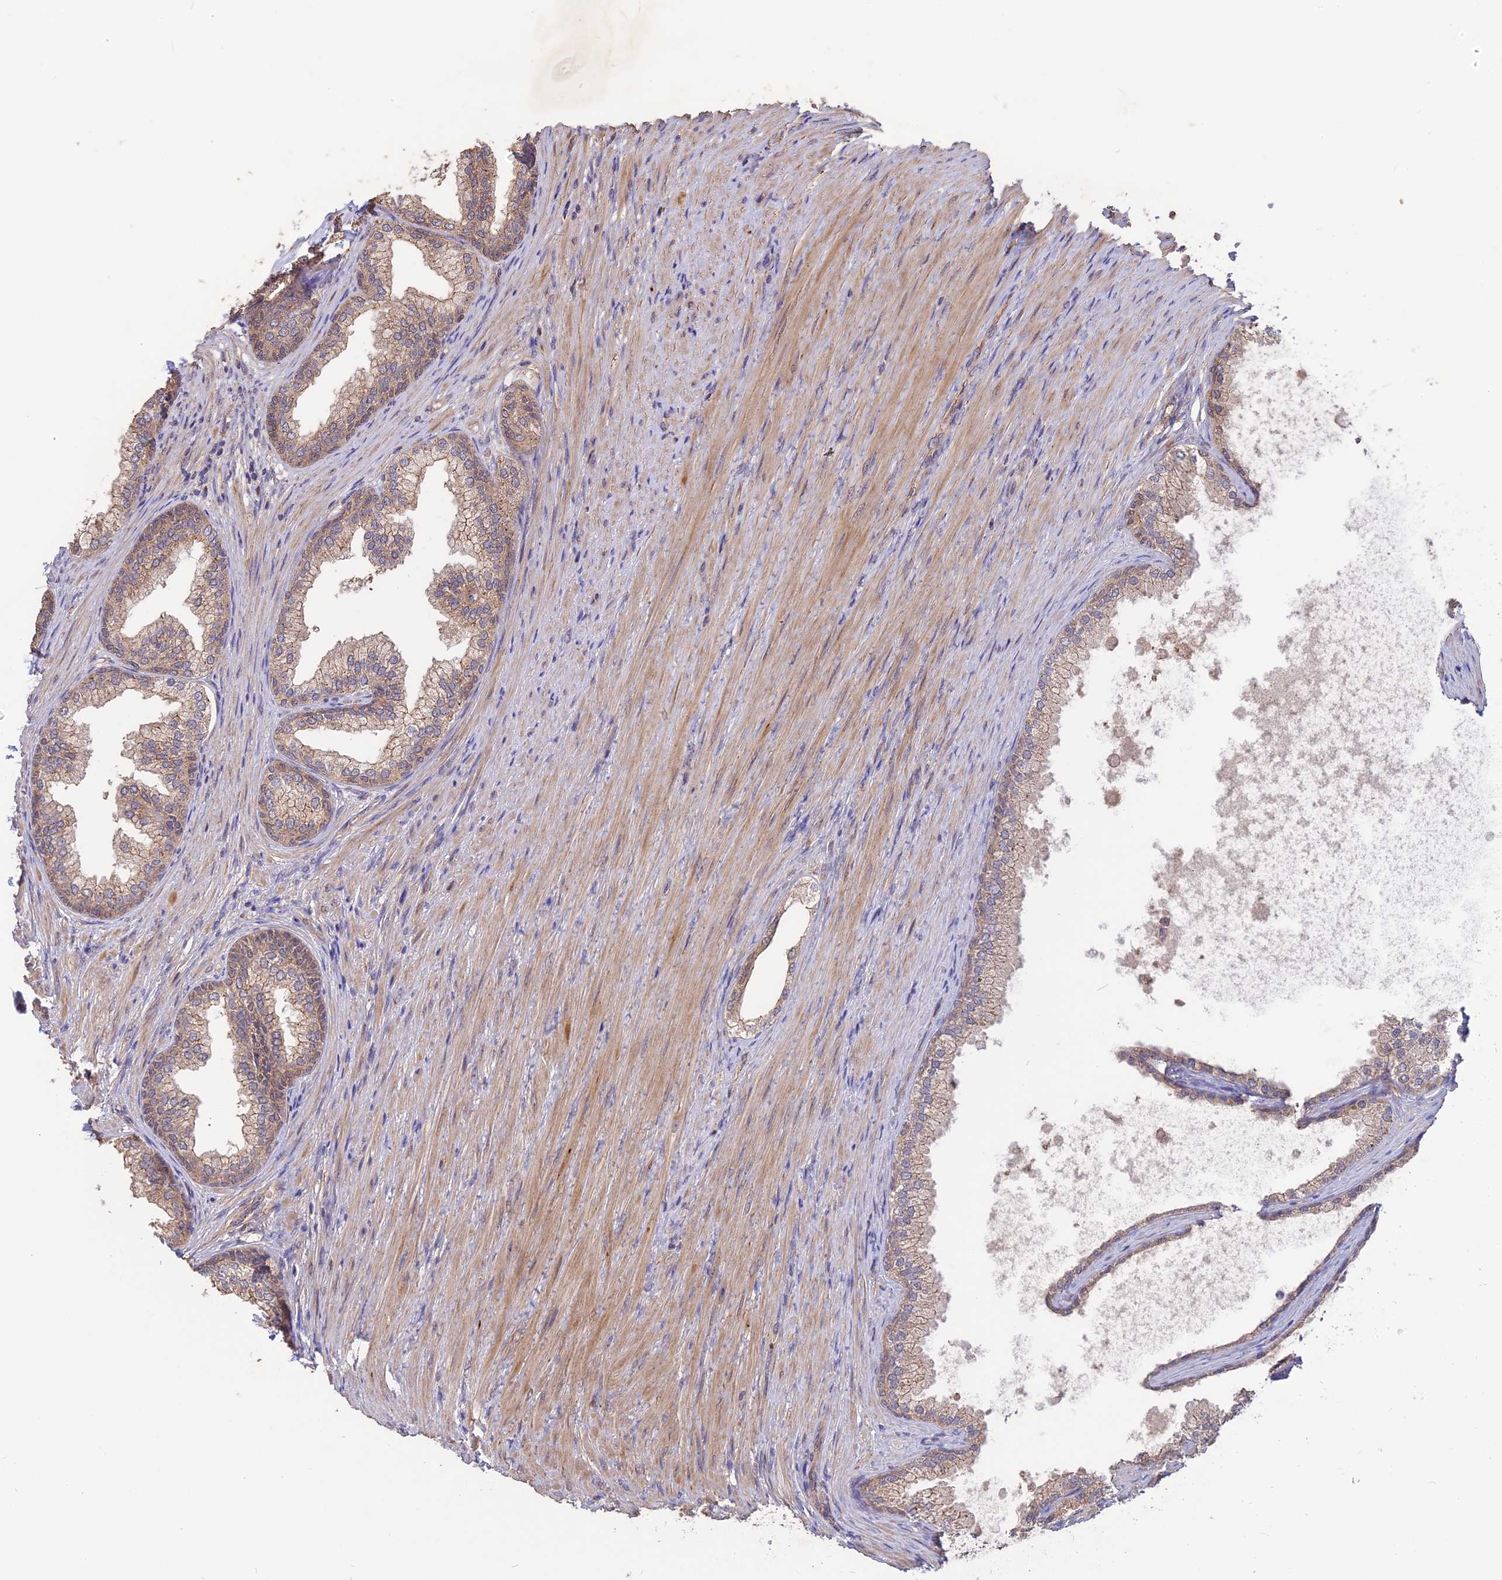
{"staining": {"intensity": "moderate", "quantity": "25%-75%", "location": "cytoplasmic/membranous"}, "tissue": "prostate", "cell_type": "Glandular cells", "image_type": "normal", "snomed": [{"axis": "morphology", "description": "Normal tissue, NOS"}, {"axis": "topography", "description": "Prostate"}], "caption": "This histopathology image reveals immunohistochemistry (IHC) staining of unremarkable human prostate, with medium moderate cytoplasmic/membranous staining in about 25%-75% of glandular cells.", "gene": "ARHGAP40", "patient": {"sex": "male", "age": 76}}